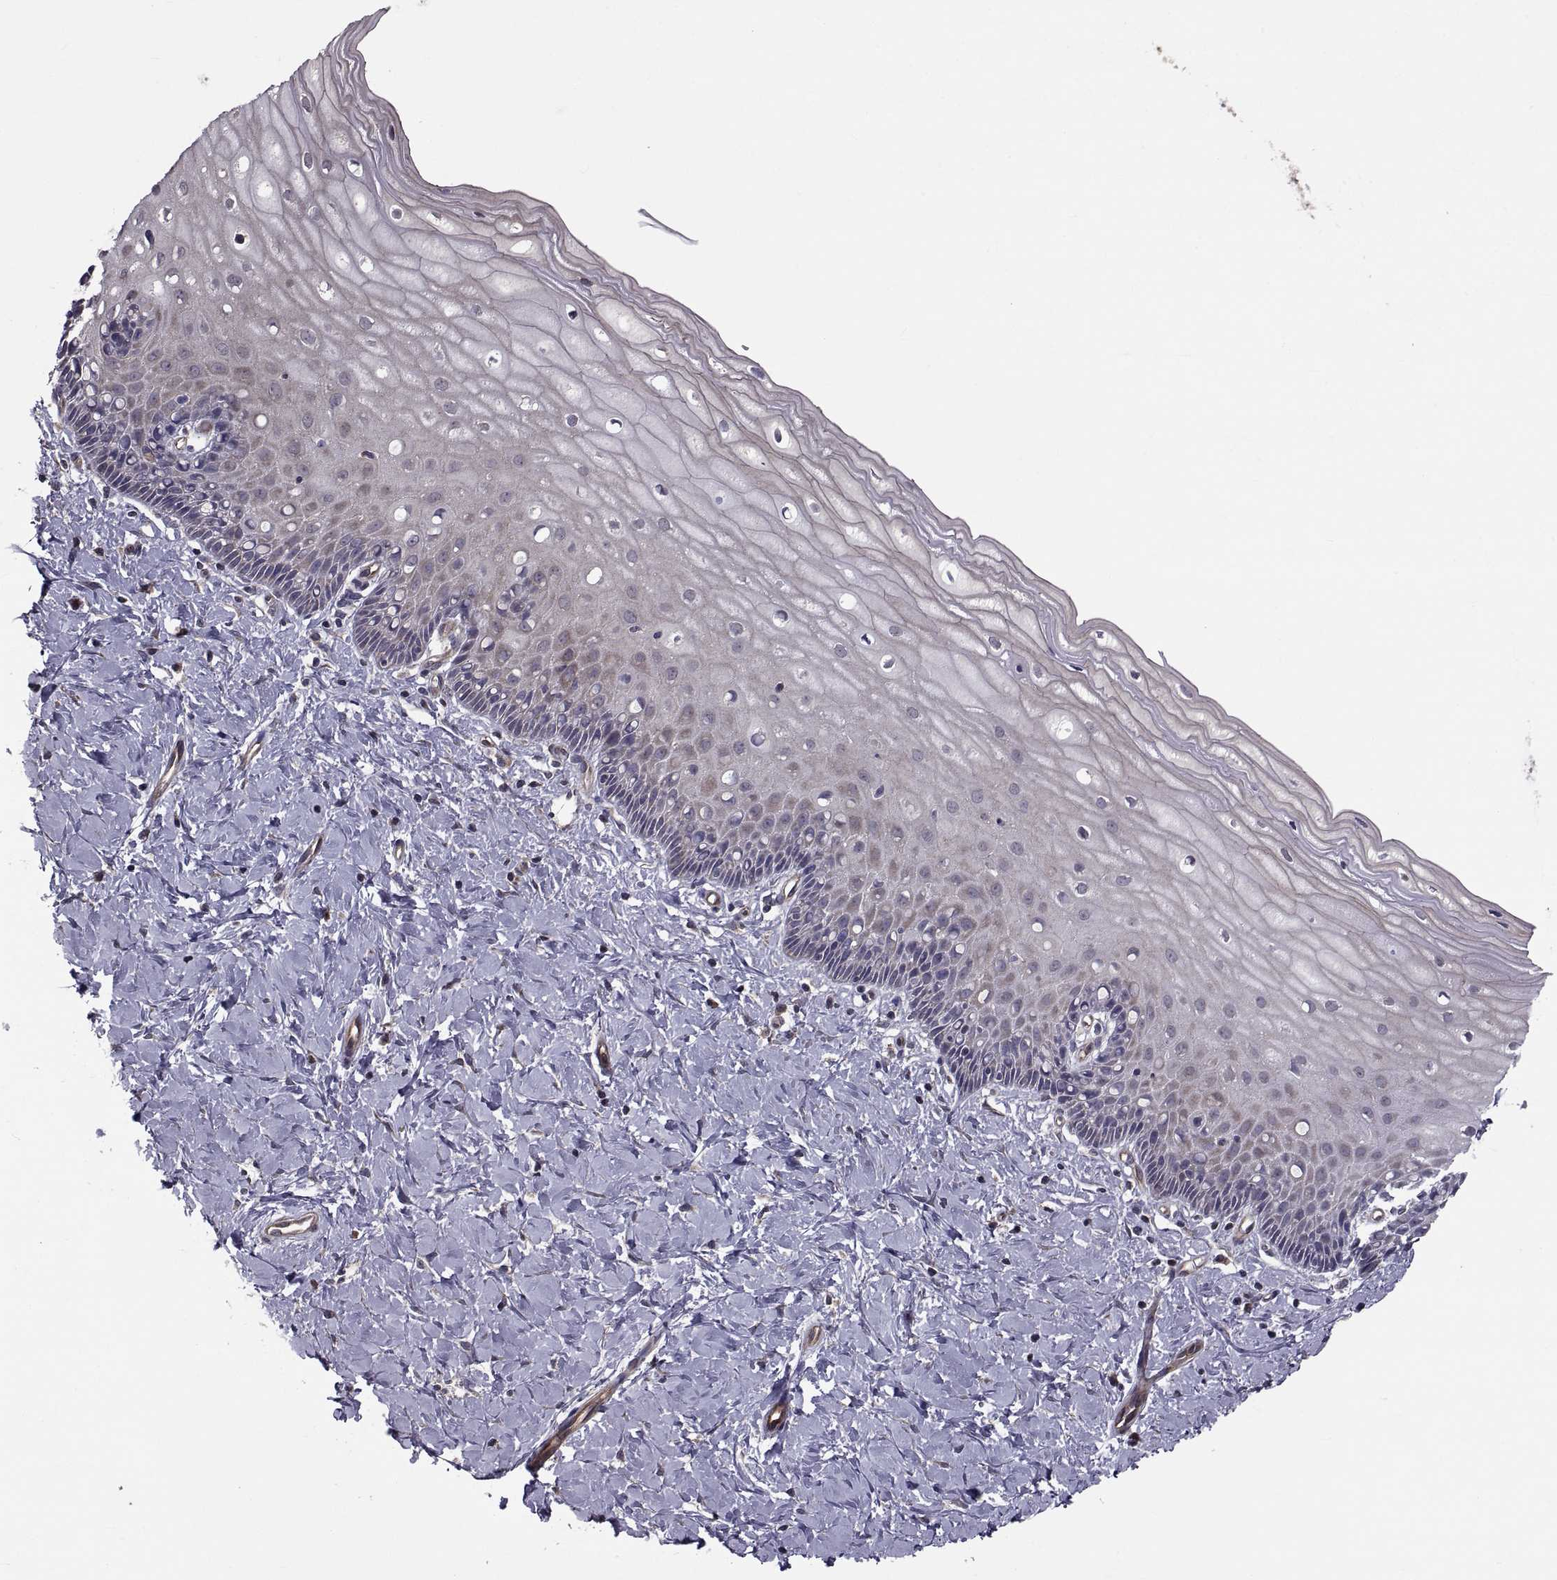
{"staining": {"intensity": "weak", "quantity": "25%-75%", "location": "cytoplasmic/membranous"}, "tissue": "cervix", "cell_type": "Squamous epithelial cells", "image_type": "normal", "snomed": [{"axis": "morphology", "description": "Normal tissue, NOS"}, {"axis": "topography", "description": "Cervix"}], "caption": "Weak cytoplasmic/membranous expression is seen in approximately 25%-75% of squamous epithelial cells in unremarkable cervix. (brown staining indicates protein expression, while blue staining denotes nuclei).", "gene": "PMM2", "patient": {"sex": "female", "age": 37}}